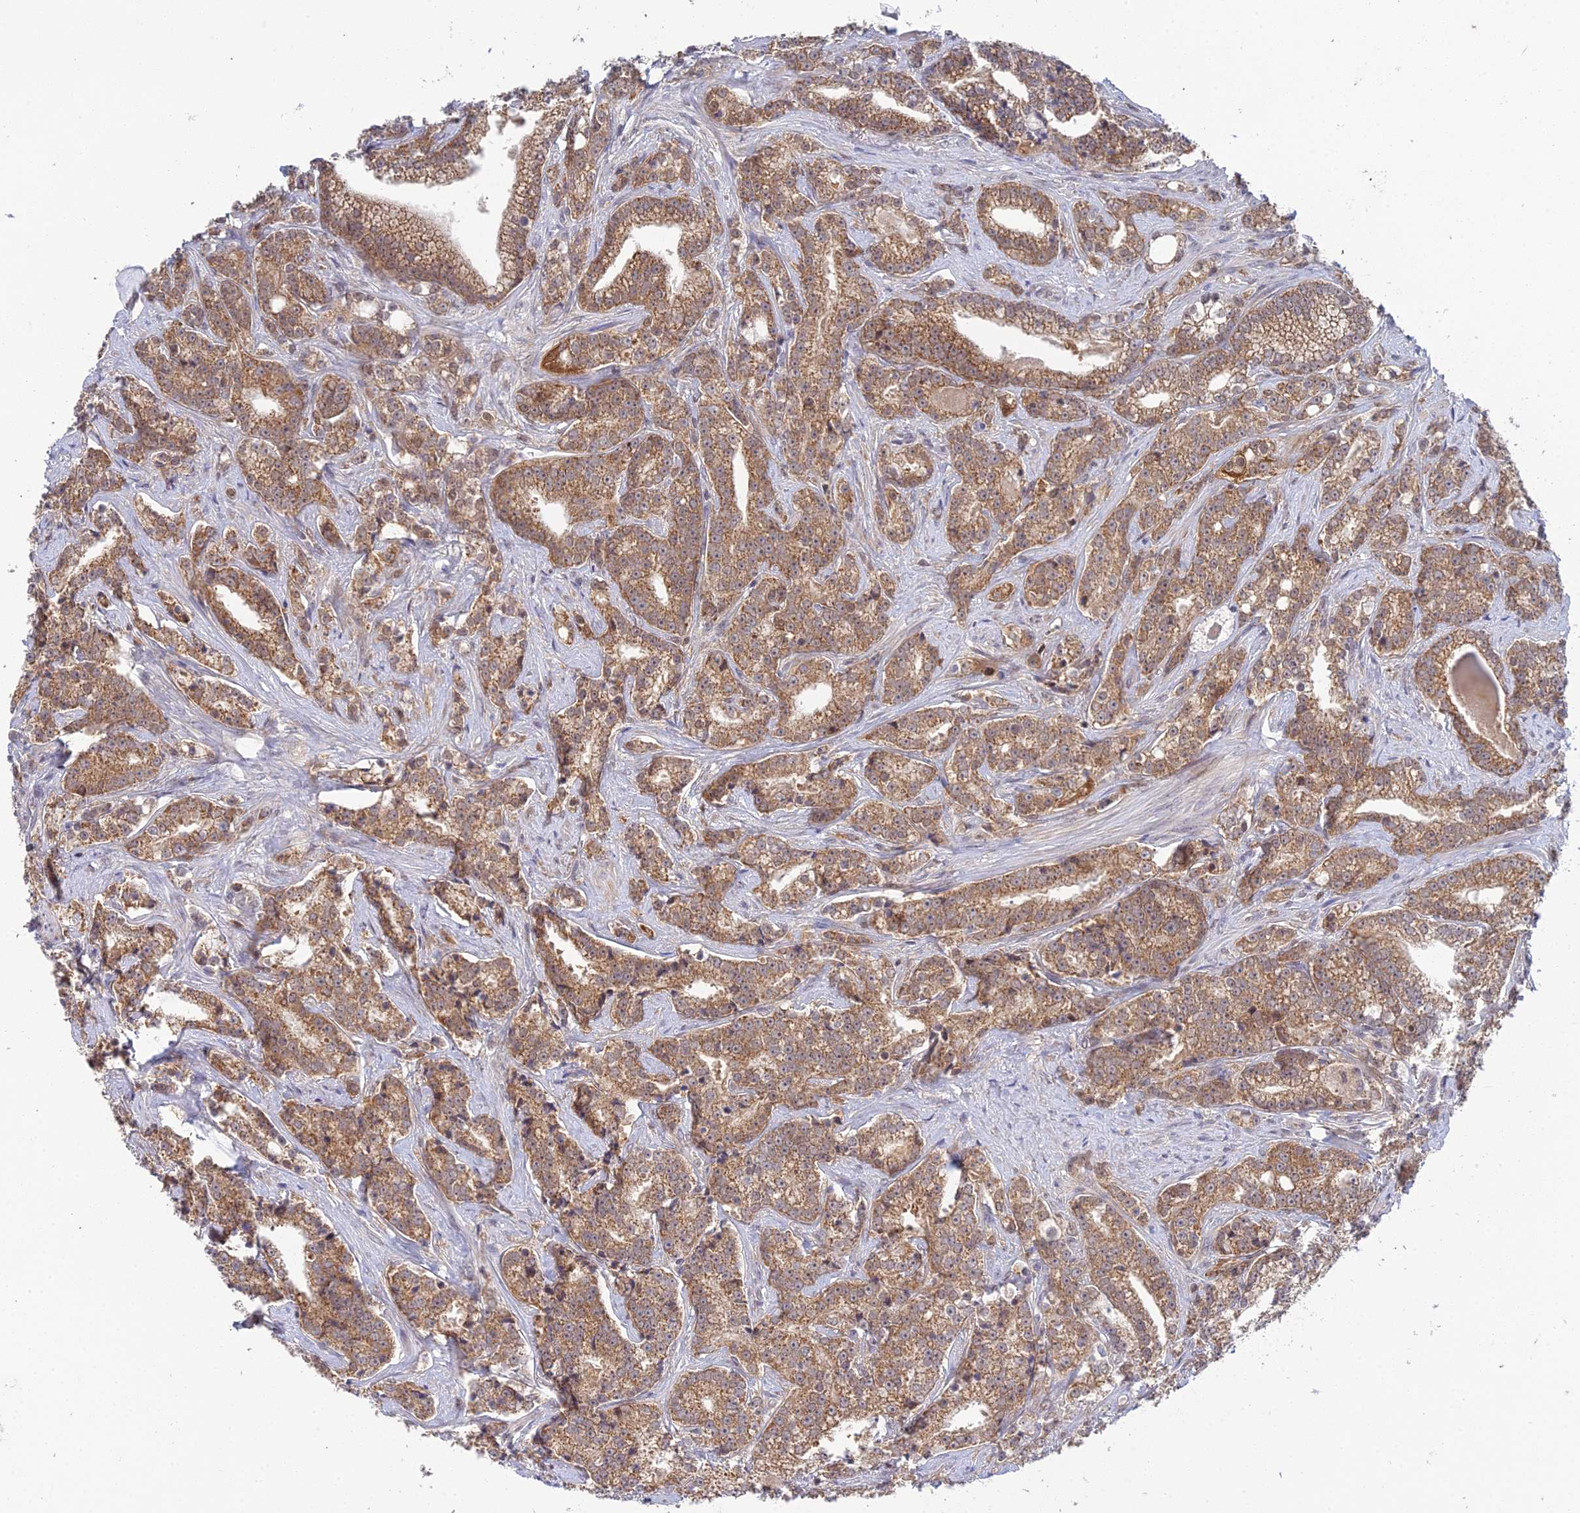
{"staining": {"intensity": "moderate", "quantity": ">75%", "location": "cytoplasmic/membranous"}, "tissue": "prostate cancer", "cell_type": "Tumor cells", "image_type": "cancer", "snomed": [{"axis": "morphology", "description": "Adenocarcinoma, High grade"}, {"axis": "topography", "description": "Prostate"}], "caption": "This is an image of immunohistochemistry staining of prostate adenocarcinoma (high-grade), which shows moderate staining in the cytoplasmic/membranous of tumor cells.", "gene": "ELOA2", "patient": {"sex": "male", "age": 67}}